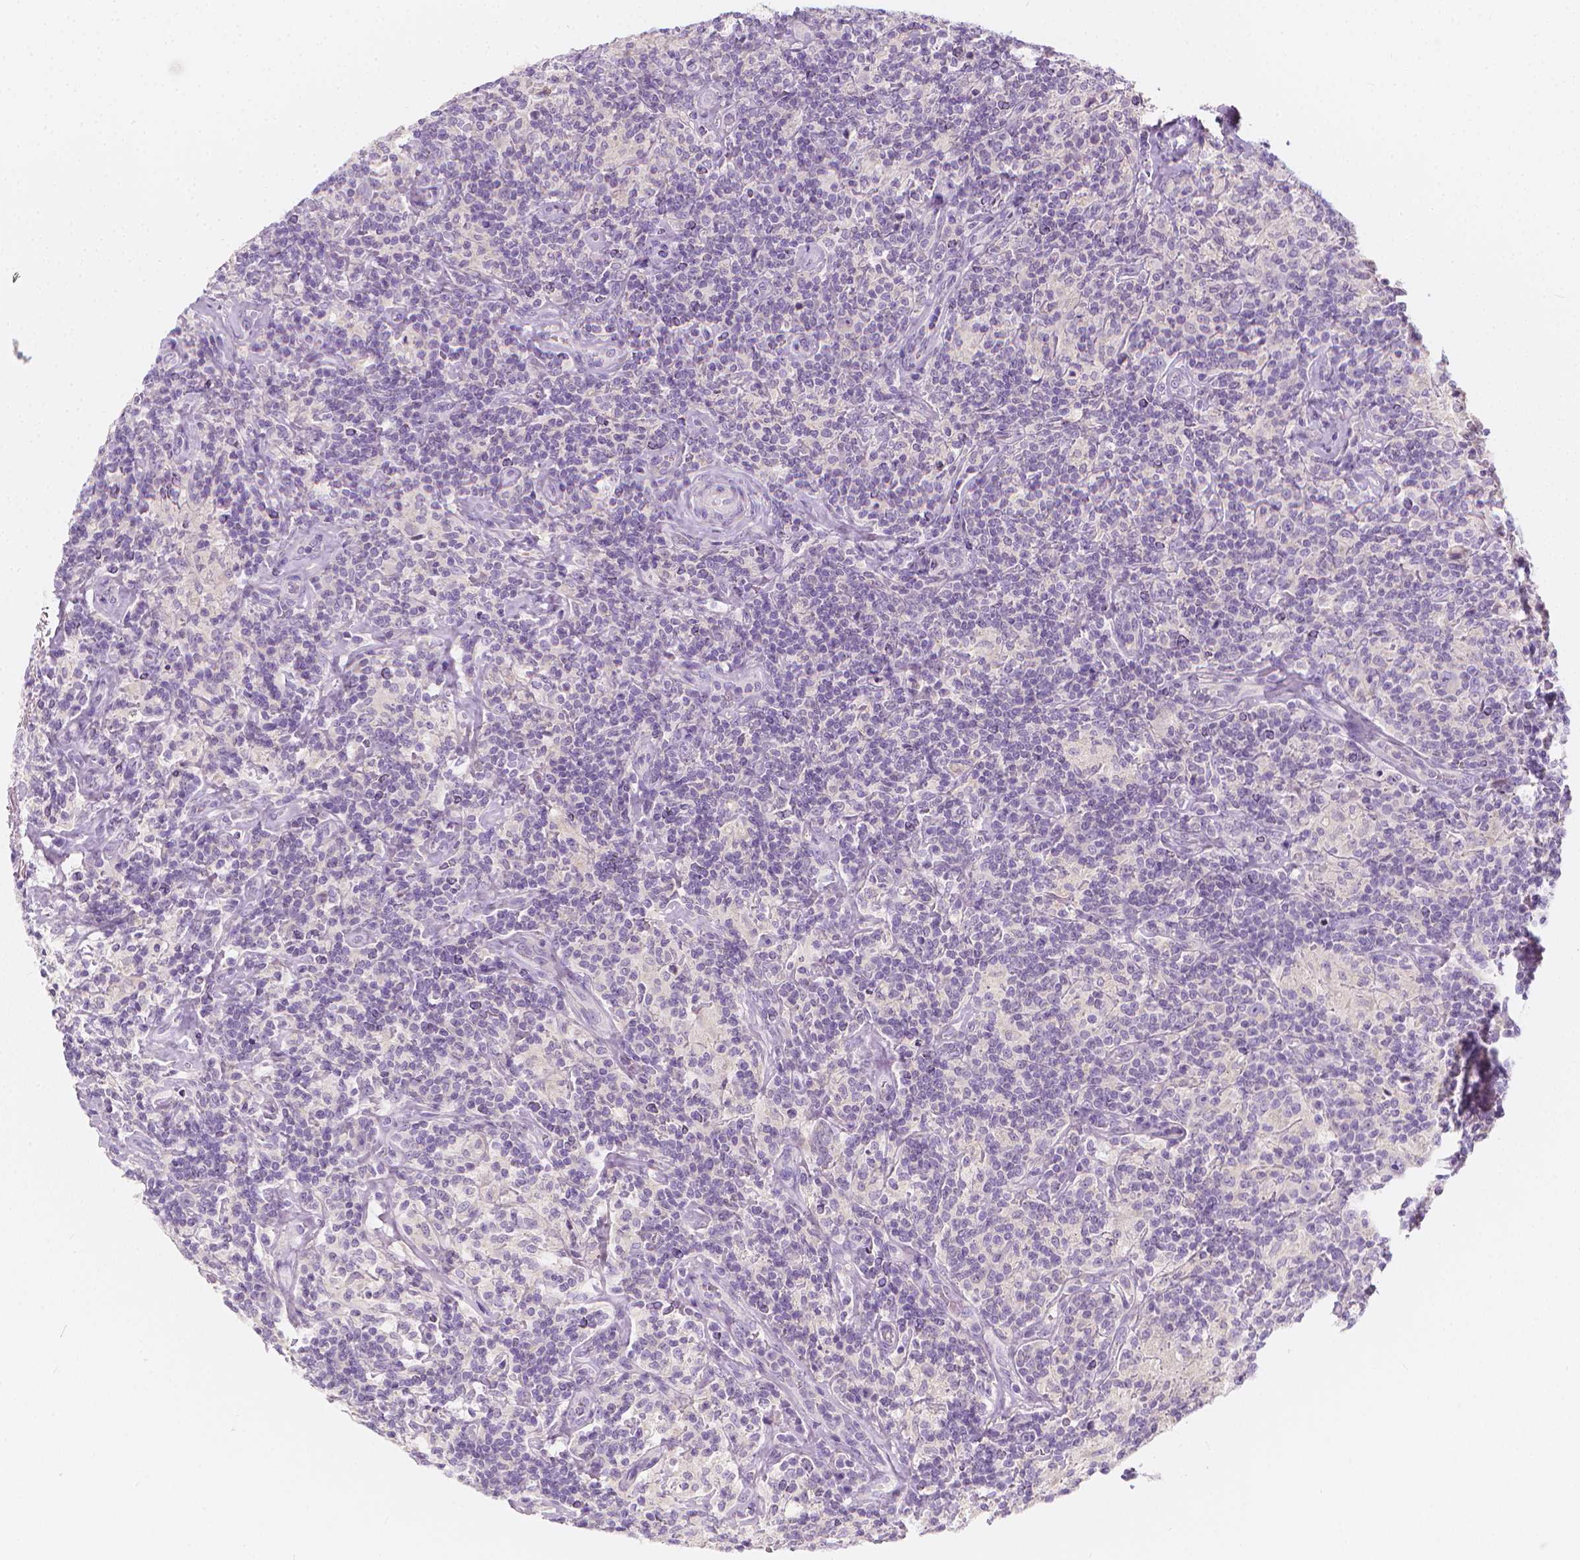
{"staining": {"intensity": "negative", "quantity": "none", "location": "none"}, "tissue": "lymphoma", "cell_type": "Tumor cells", "image_type": "cancer", "snomed": [{"axis": "morphology", "description": "Hodgkin's disease, NOS"}, {"axis": "topography", "description": "Lymph node"}], "caption": "A high-resolution photomicrograph shows immunohistochemistry staining of Hodgkin's disease, which displays no significant staining in tumor cells. (Brightfield microscopy of DAB IHC at high magnification).", "gene": "RBFOX1", "patient": {"sex": "male", "age": 70}}